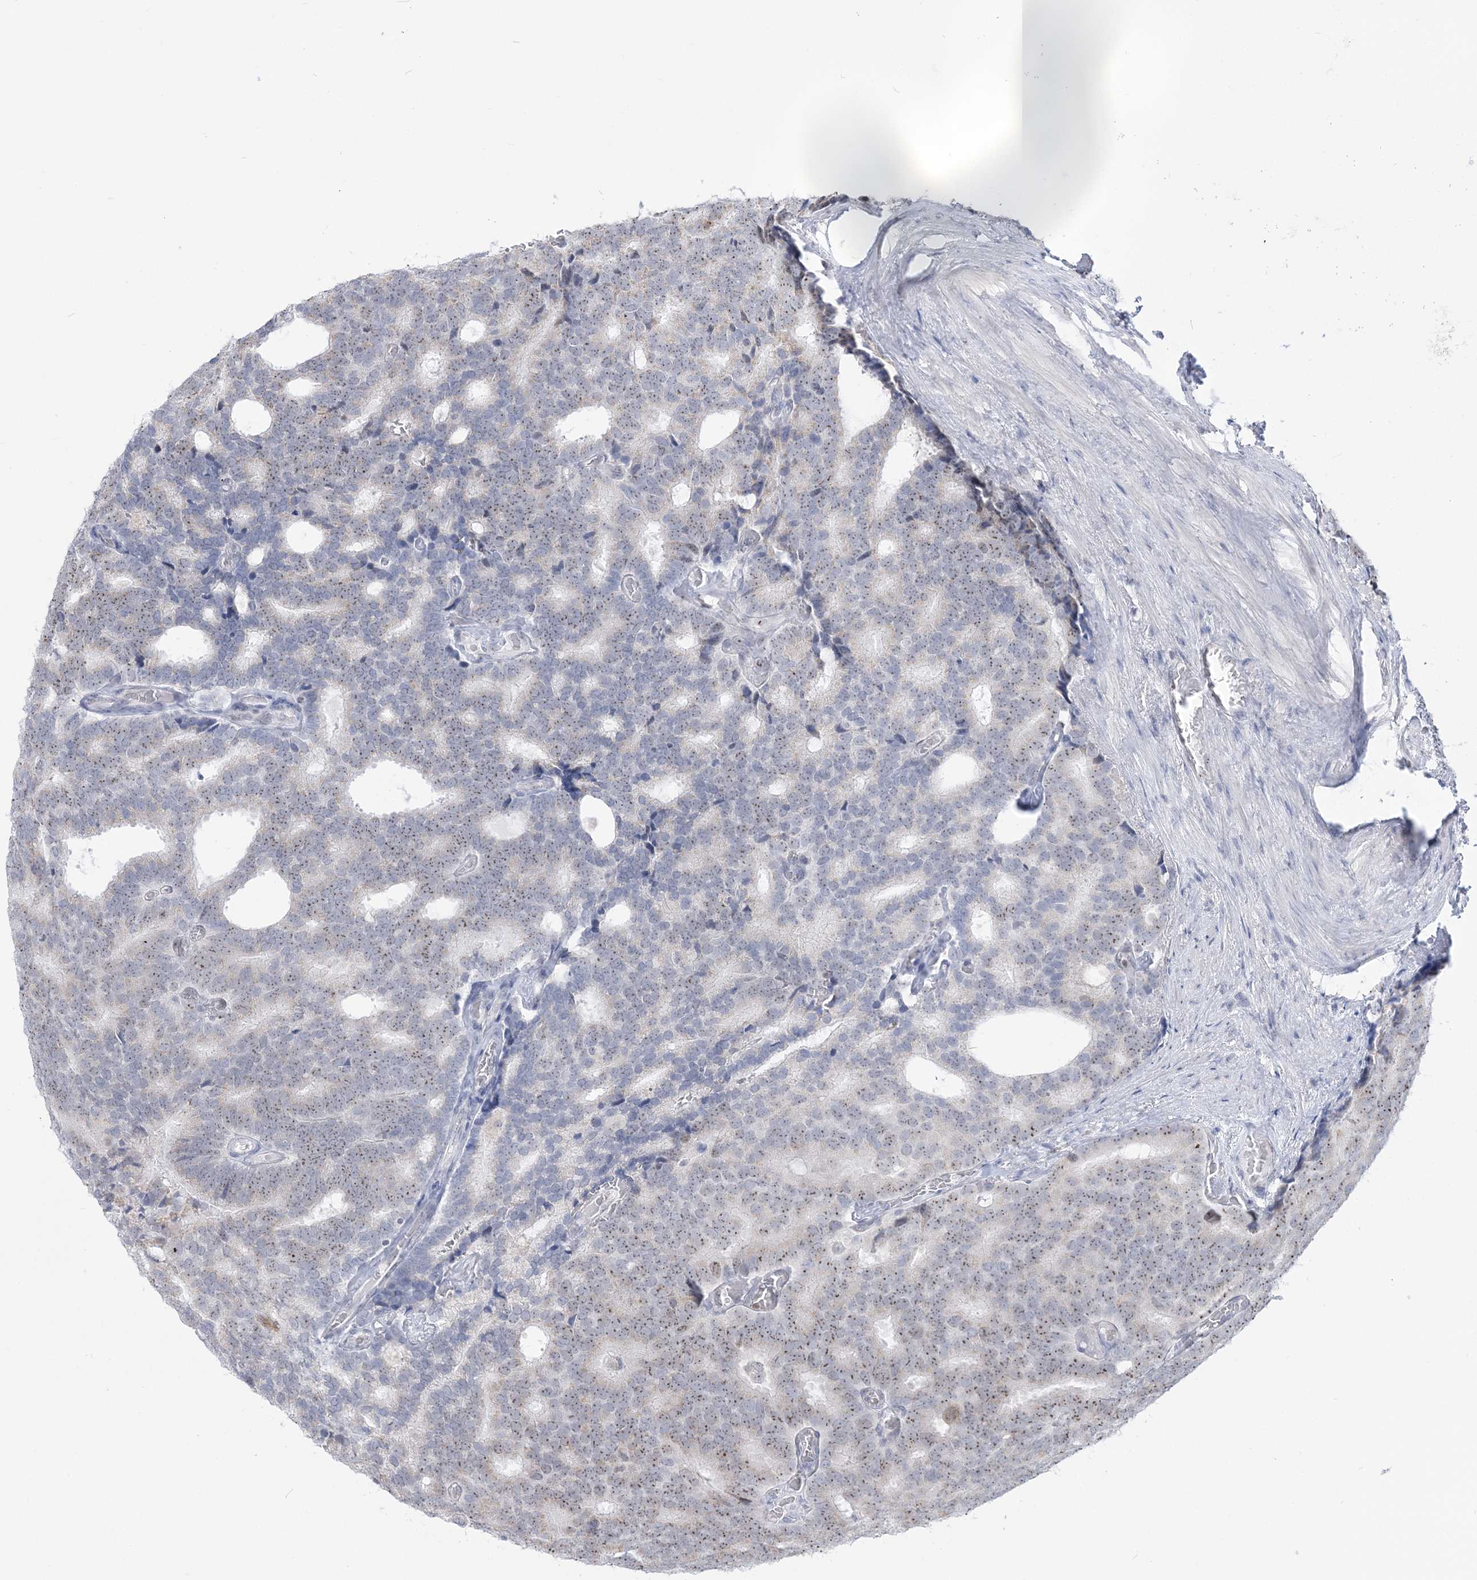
{"staining": {"intensity": "weak", "quantity": ">75%", "location": "nuclear"}, "tissue": "prostate cancer", "cell_type": "Tumor cells", "image_type": "cancer", "snomed": [{"axis": "morphology", "description": "Adenocarcinoma, Low grade"}, {"axis": "topography", "description": "Prostate"}], "caption": "Immunohistochemical staining of prostate cancer (adenocarcinoma (low-grade)) demonstrates weak nuclear protein positivity in approximately >75% of tumor cells. (IHC, brightfield microscopy, high magnification).", "gene": "DDX21", "patient": {"sex": "male", "age": 71}}